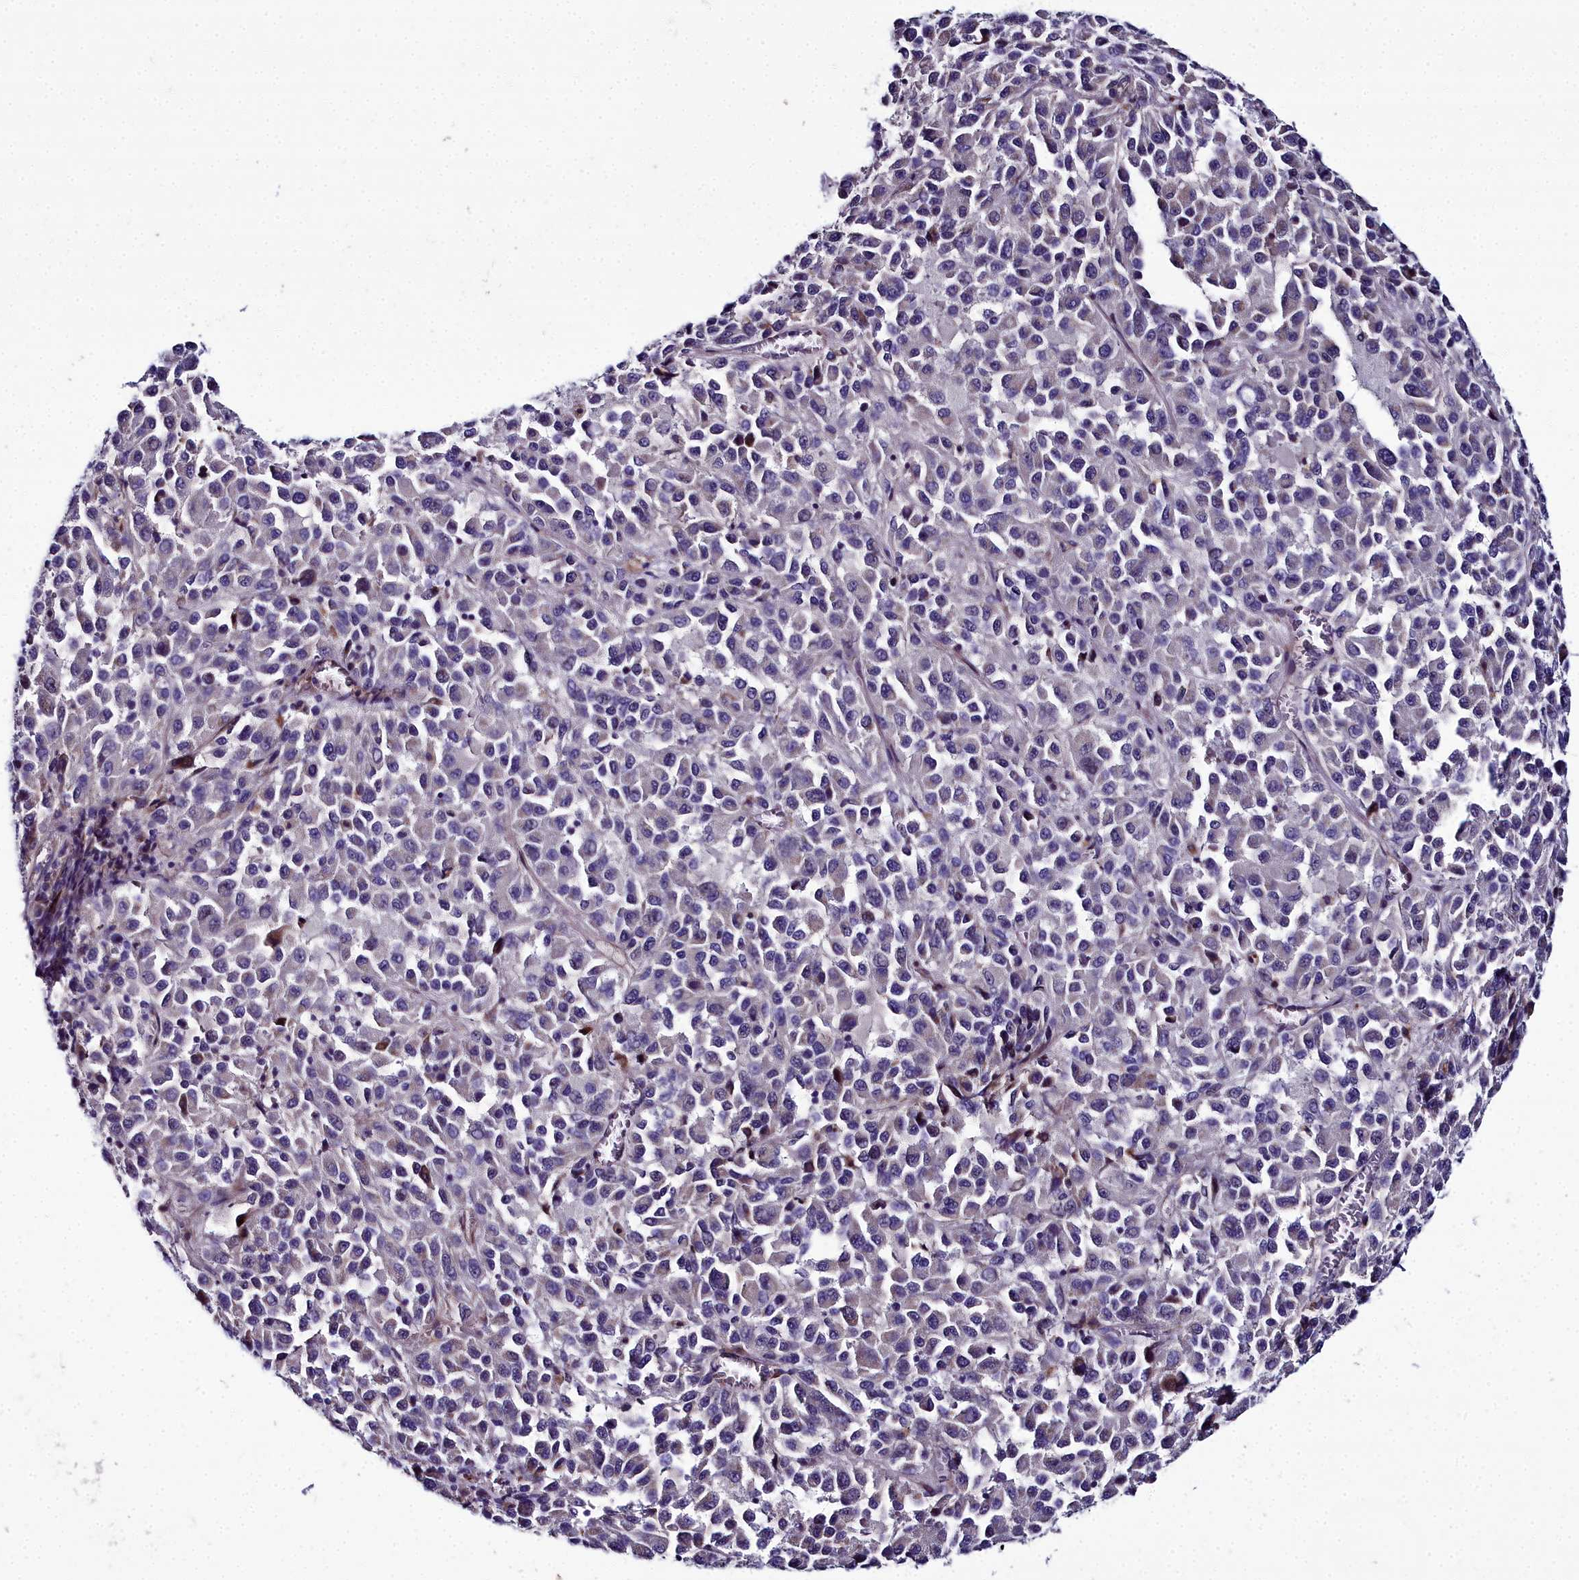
{"staining": {"intensity": "negative", "quantity": "none", "location": "none"}, "tissue": "melanoma", "cell_type": "Tumor cells", "image_type": "cancer", "snomed": [{"axis": "morphology", "description": "Malignant melanoma, Metastatic site"}, {"axis": "topography", "description": "Lung"}], "caption": "DAB (3,3'-diaminobenzidine) immunohistochemical staining of human malignant melanoma (metastatic site) shows no significant expression in tumor cells.", "gene": "NT5M", "patient": {"sex": "male", "age": 64}}